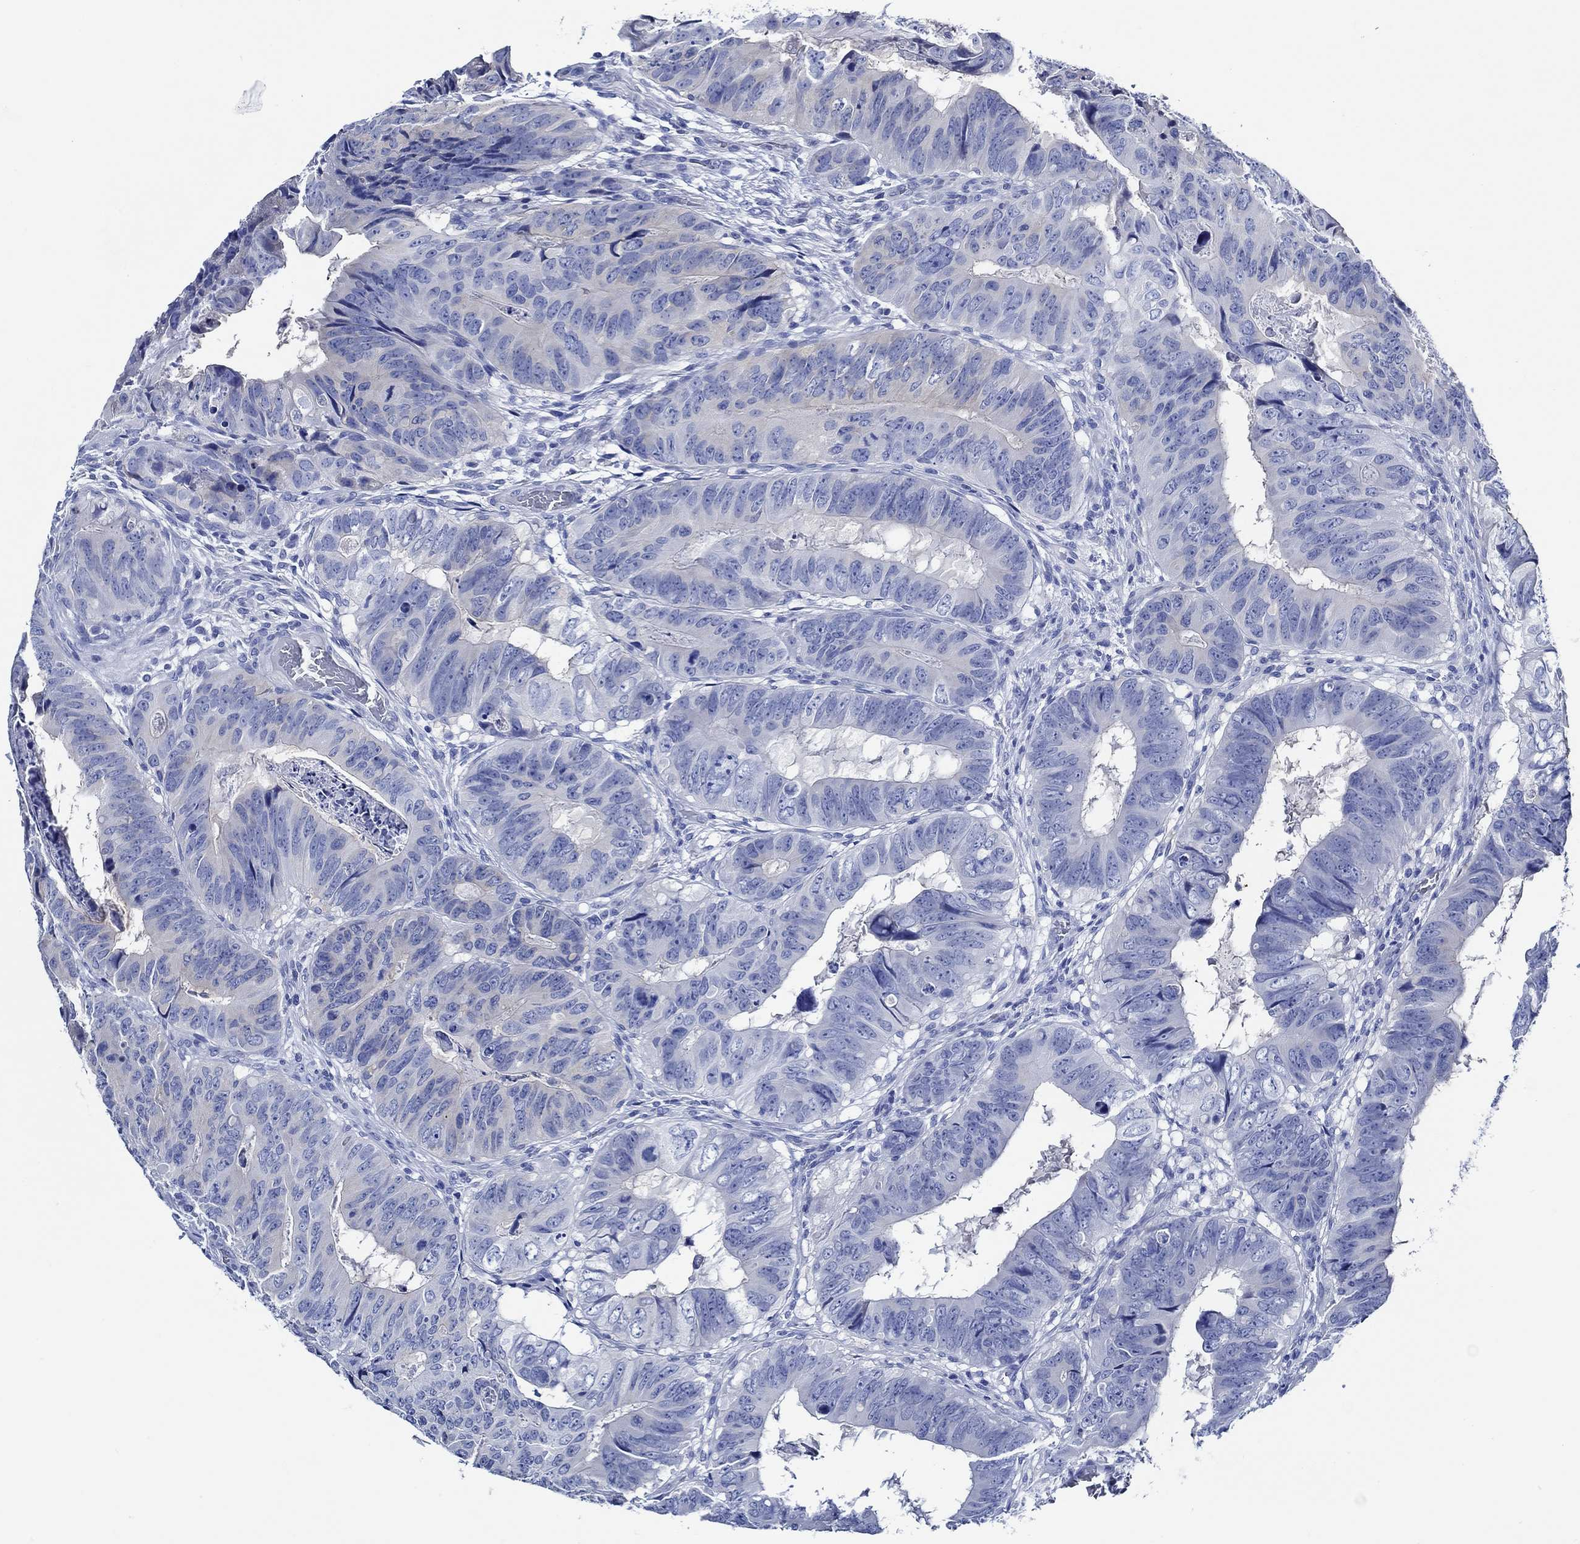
{"staining": {"intensity": "negative", "quantity": "none", "location": "none"}, "tissue": "colorectal cancer", "cell_type": "Tumor cells", "image_type": "cancer", "snomed": [{"axis": "morphology", "description": "Adenocarcinoma, NOS"}, {"axis": "topography", "description": "Colon"}], "caption": "The immunohistochemistry (IHC) micrograph has no significant expression in tumor cells of colorectal adenocarcinoma tissue.", "gene": "WDR62", "patient": {"sex": "male", "age": 79}}